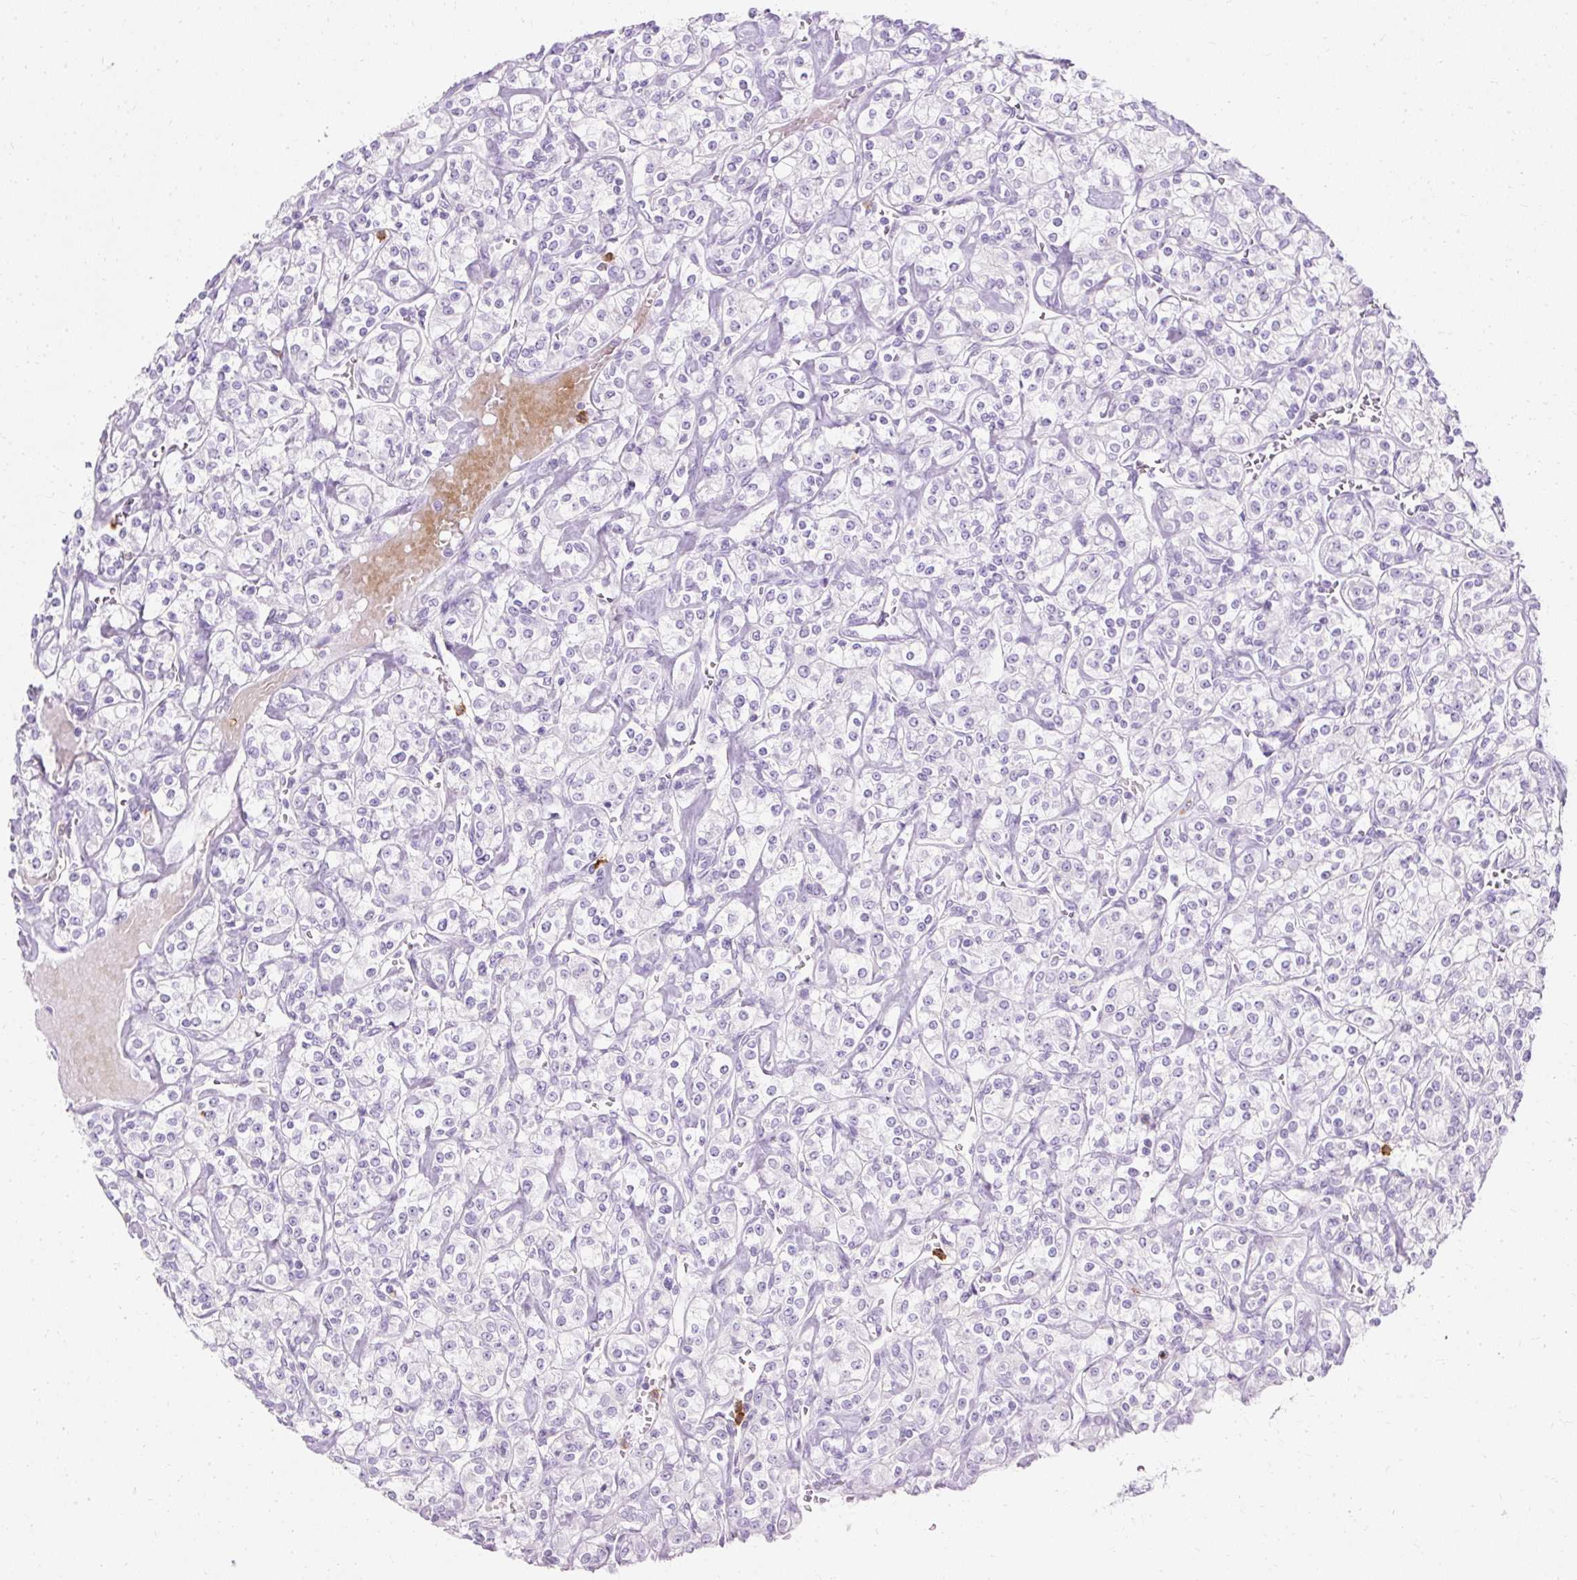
{"staining": {"intensity": "negative", "quantity": "none", "location": "none"}, "tissue": "renal cancer", "cell_type": "Tumor cells", "image_type": "cancer", "snomed": [{"axis": "morphology", "description": "Adenocarcinoma, NOS"}, {"axis": "topography", "description": "Kidney"}], "caption": "The immunohistochemistry (IHC) photomicrograph has no significant staining in tumor cells of adenocarcinoma (renal) tissue.", "gene": "DEFA1", "patient": {"sex": "male", "age": 77}}